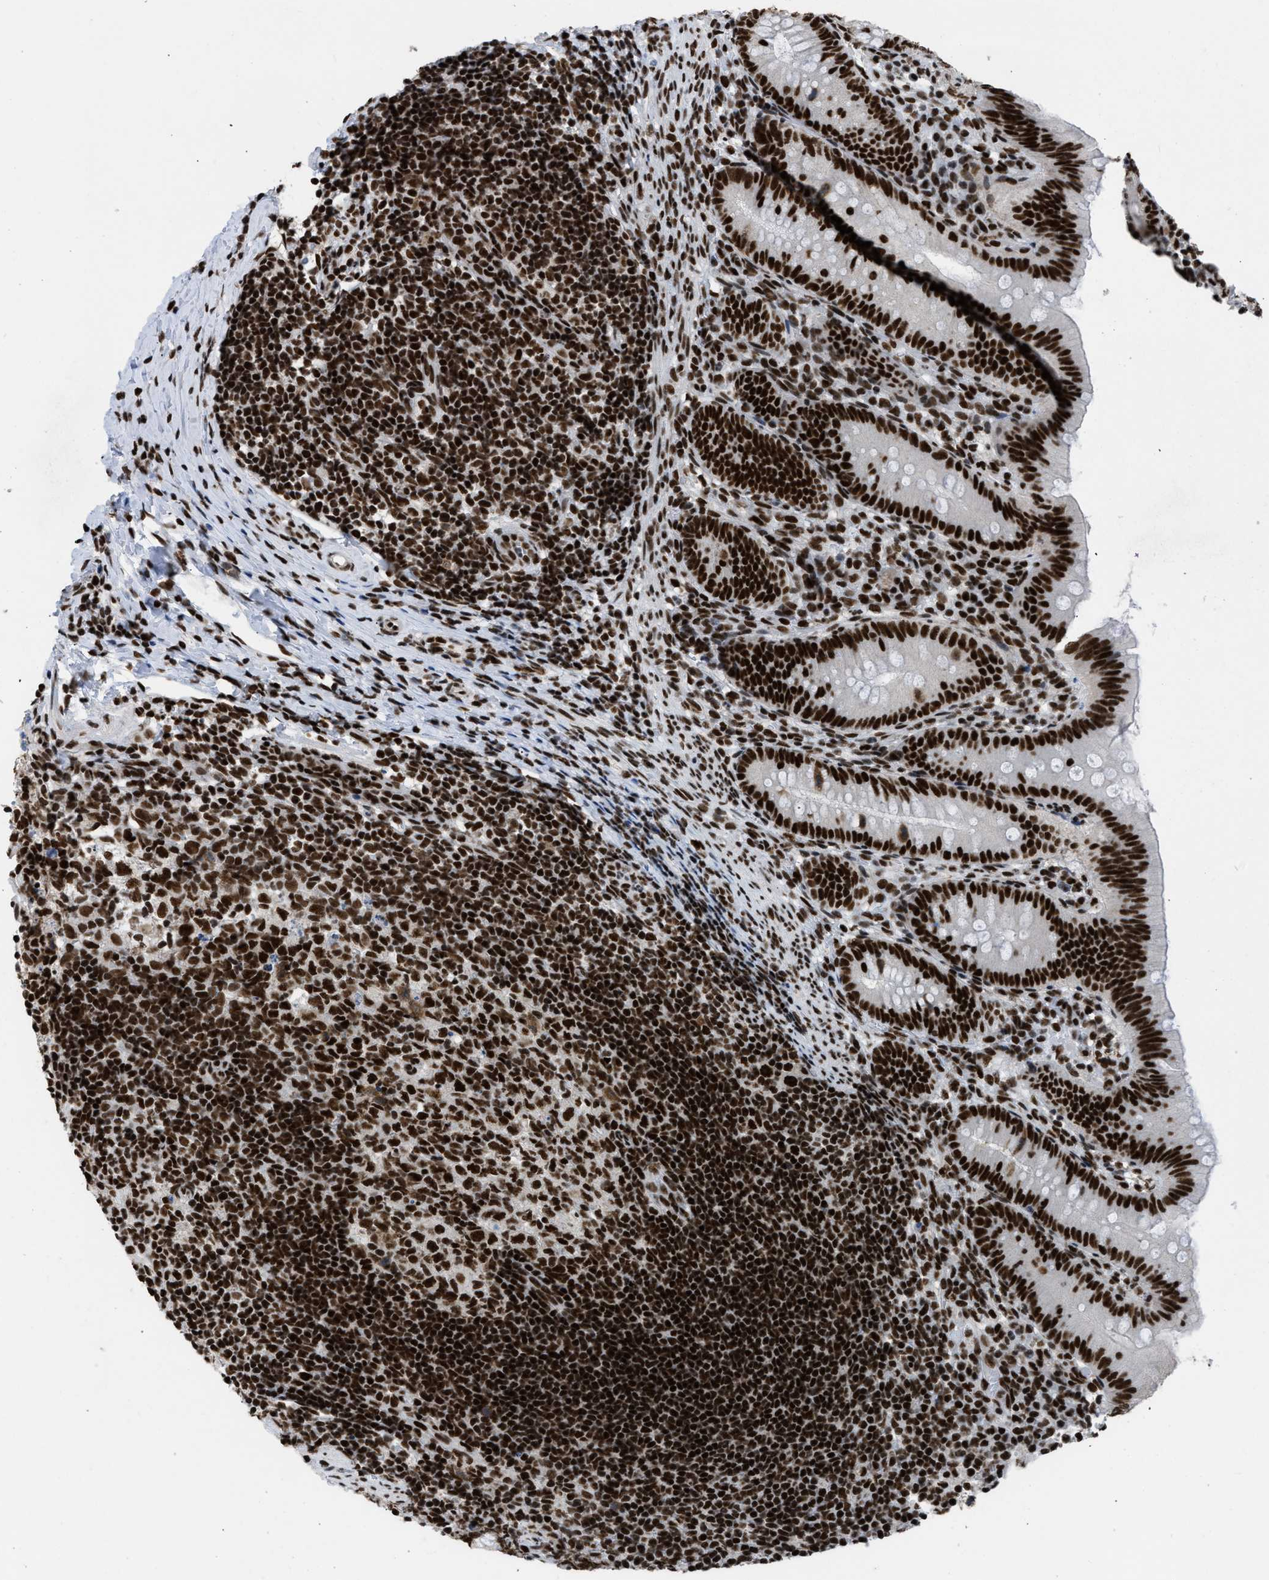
{"staining": {"intensity": "strong", "quantity": ">75%", "location": "nuclear"}, "tissue": "appendix", "cell_type": "Glandular cells", "image_type": "normal", "snomed": [{"axis": "morphology", "description": "Normal tissue, NOS"}, {"axis": "topography", "description": "Appendix"}], "caption": "Protein staining of benign appendix shows strong nuclear positivity in approximately >75% of glandular cells.", "gene": "SCAF4", "patient": {"sex": "male", "age": 1}}